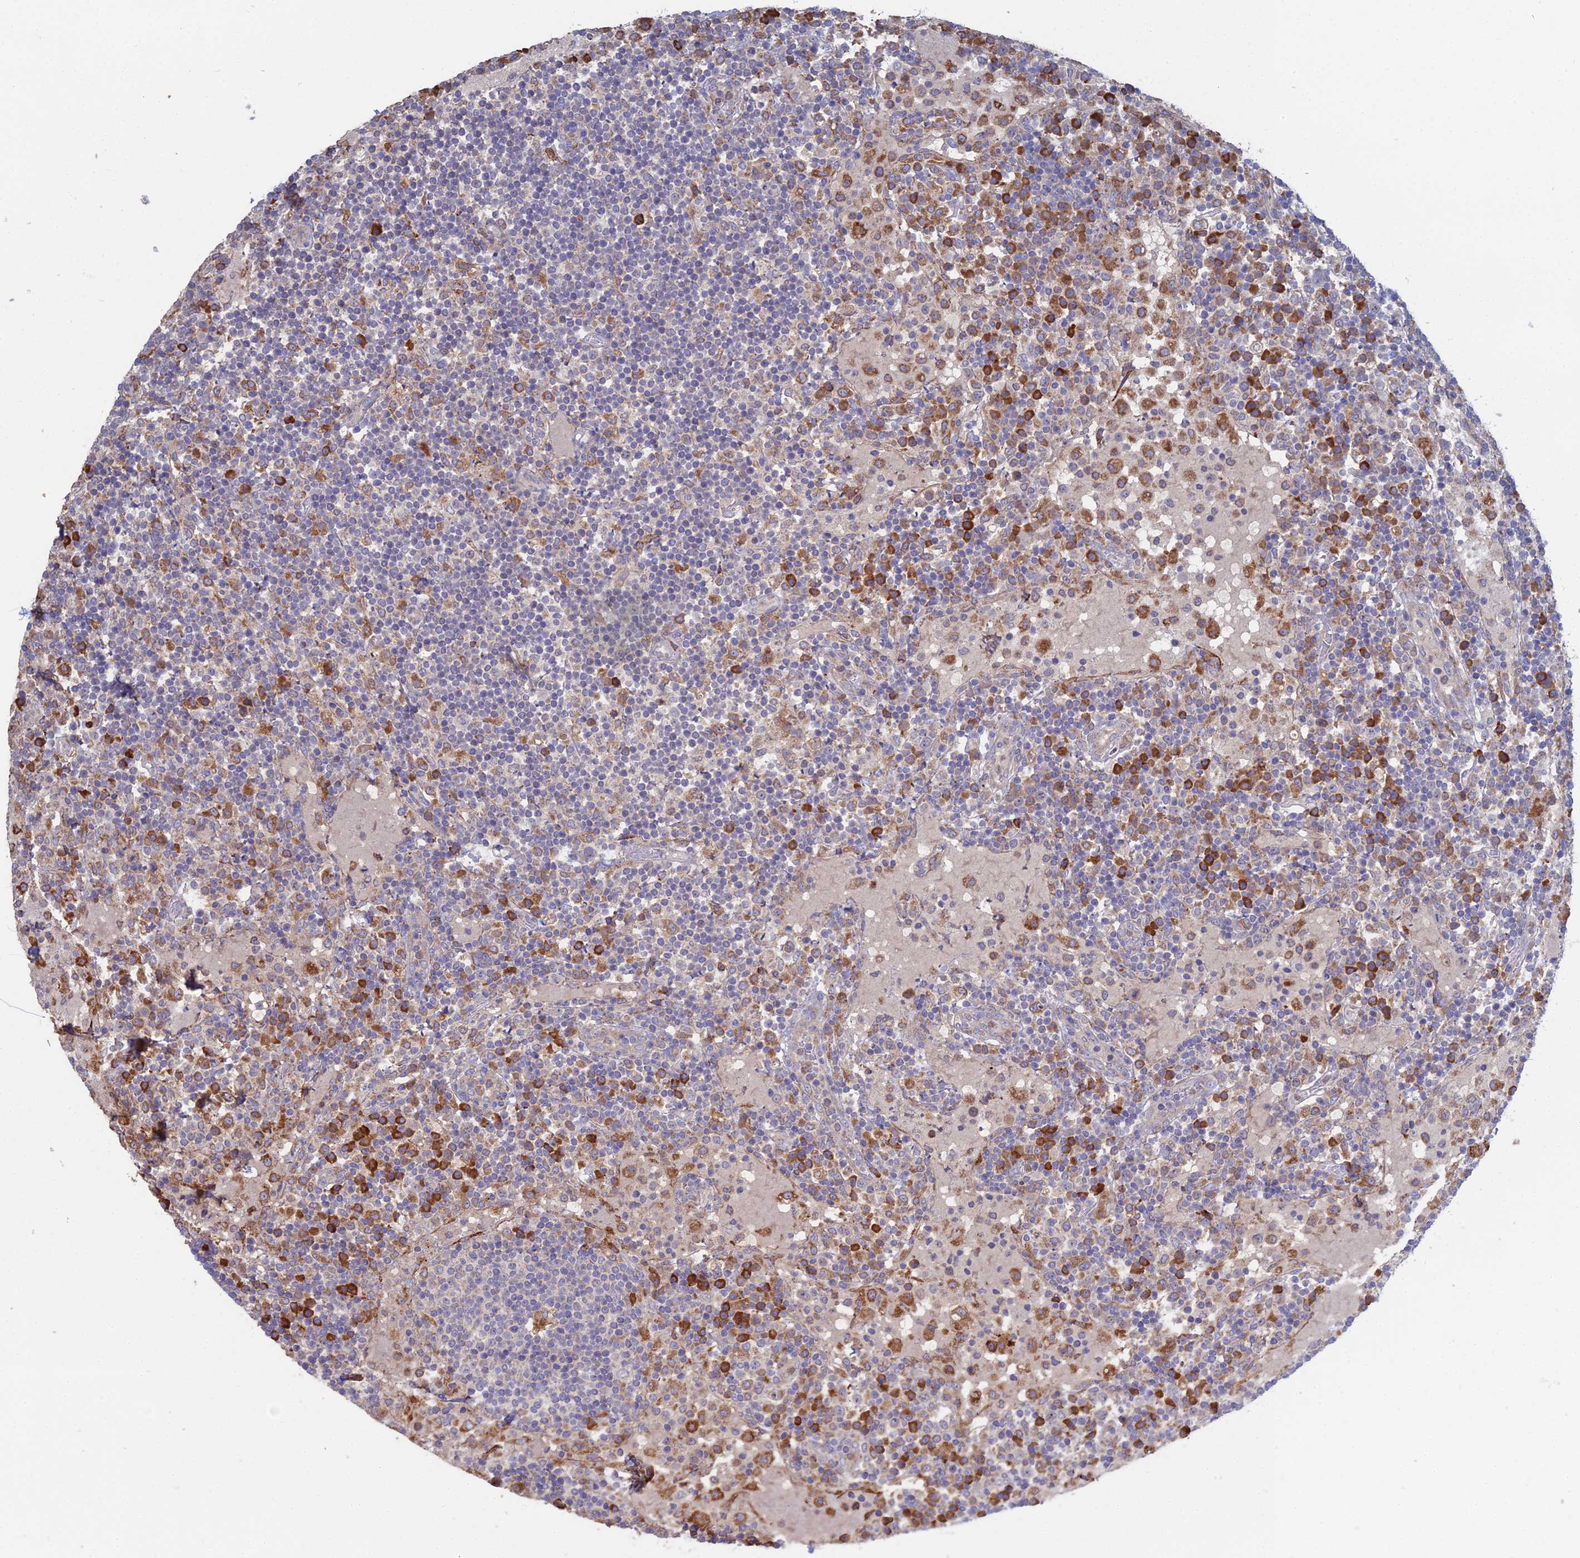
{"staining": {"intensity": "strong", "quantity": "<25%", "location": "cytoplasmic/membranous"}, "tissue": "lymph node", "cell_type": "Non-germinal center cells", "image_type": "normal", "snomed": [{"axis": "morphology", "description": "Normal tissue, NOS"}, {"axis": "topography", "description": "Lymph node"}], "caption": "Strong cytoplasmic/membranous expression for a protein is identified in about <25% of non-germinal center cells of unremarkable lymph node using immunohistochemistry (IHC).", "gene": "TRAPPC6A", "patient": {"sex": "female", "age": 53}}